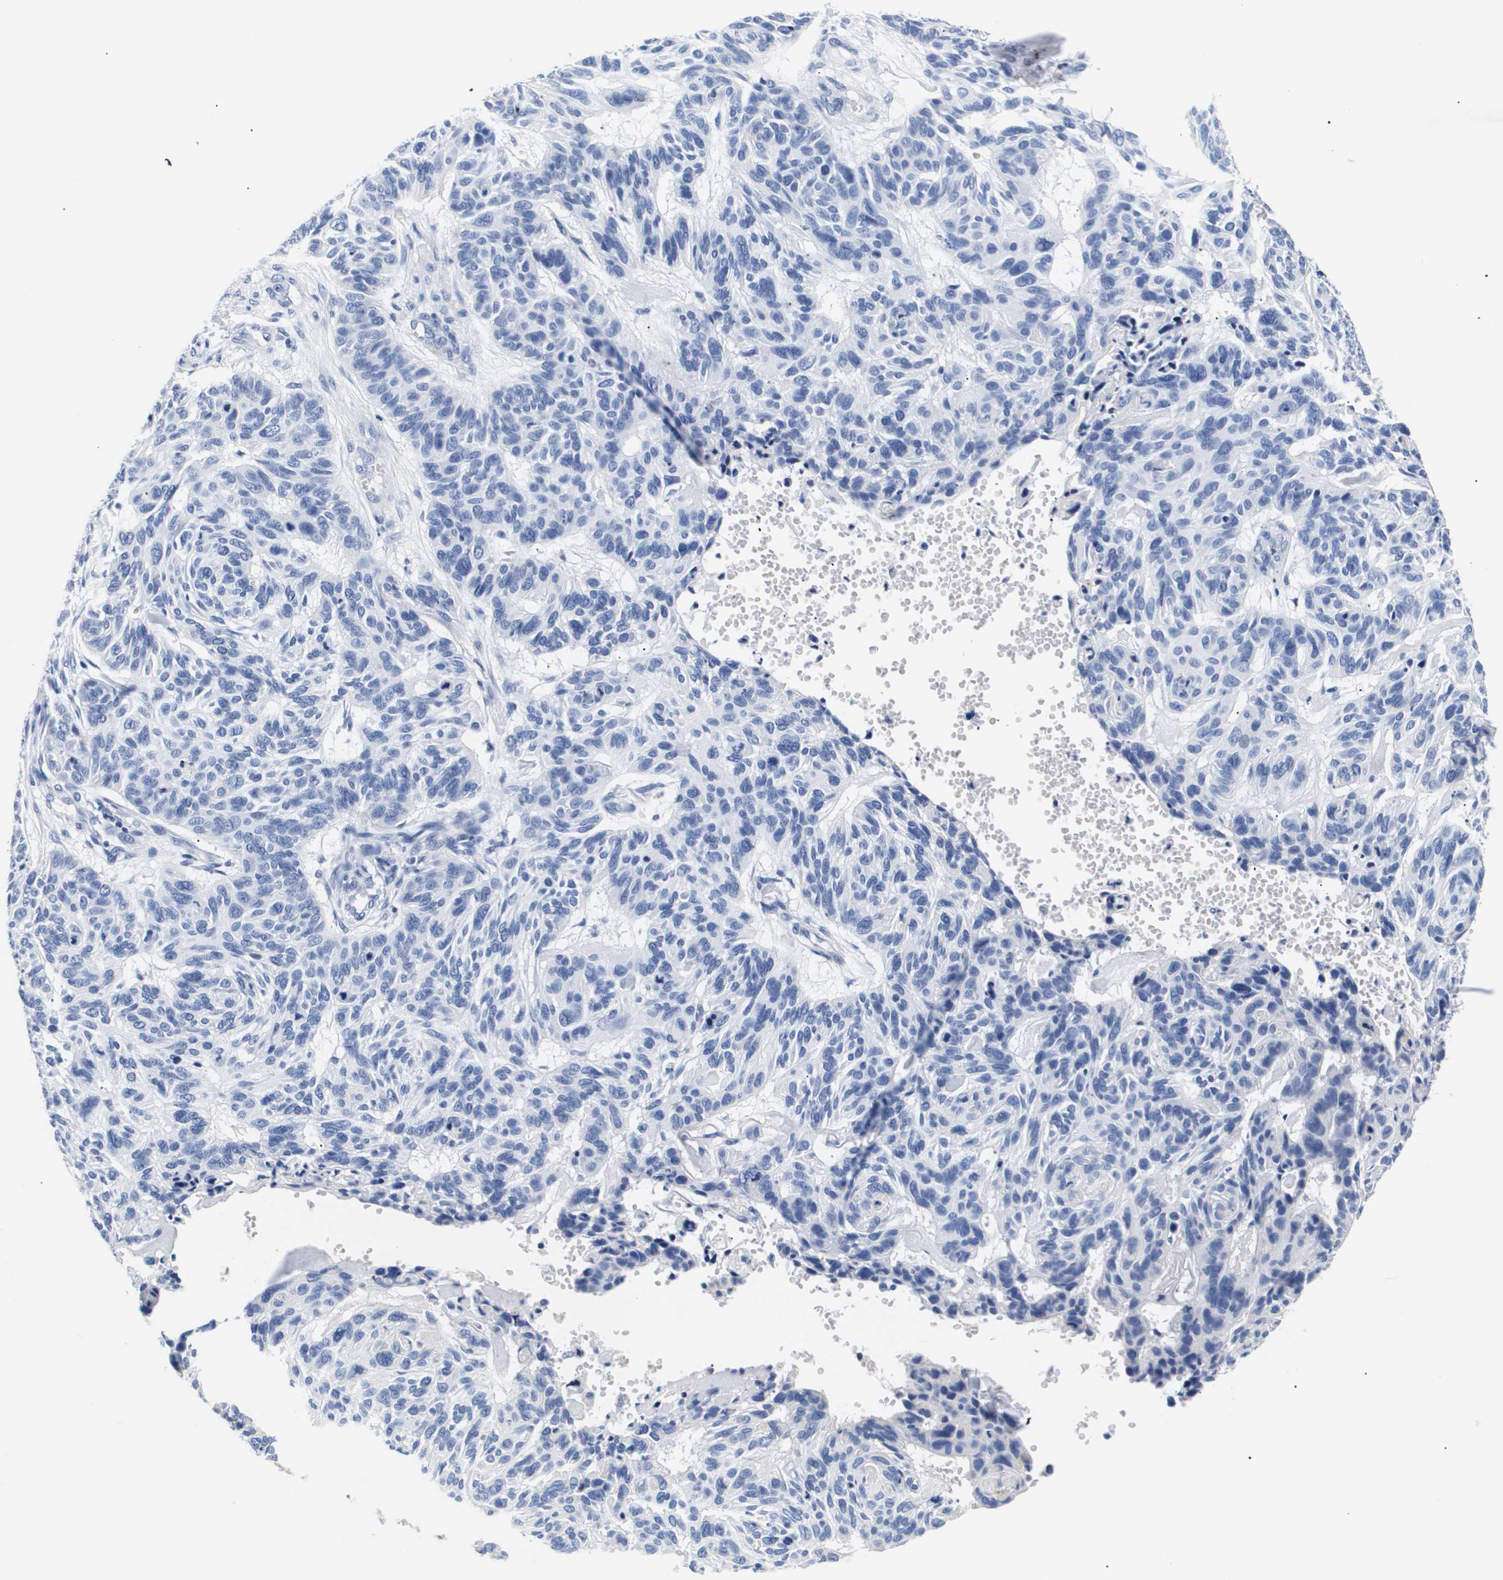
{"staining": {"intensity": "negative", "quantity": "none", "location": "none"}, "tissue": "skin cancer", "cell_type": "Tumor cells", "image_type": "cancer", "snomed": [{"axis": "morphology", "description": "Basal cell carcinoma"}, {"axis": "topography", "description": "Skin"}], "caption": "There is no significant staining in tumor cells of basal cell carcinoma (skin).", "gene": "ATP6V0A4", "patient": {"sex": "male", "age": 85}}